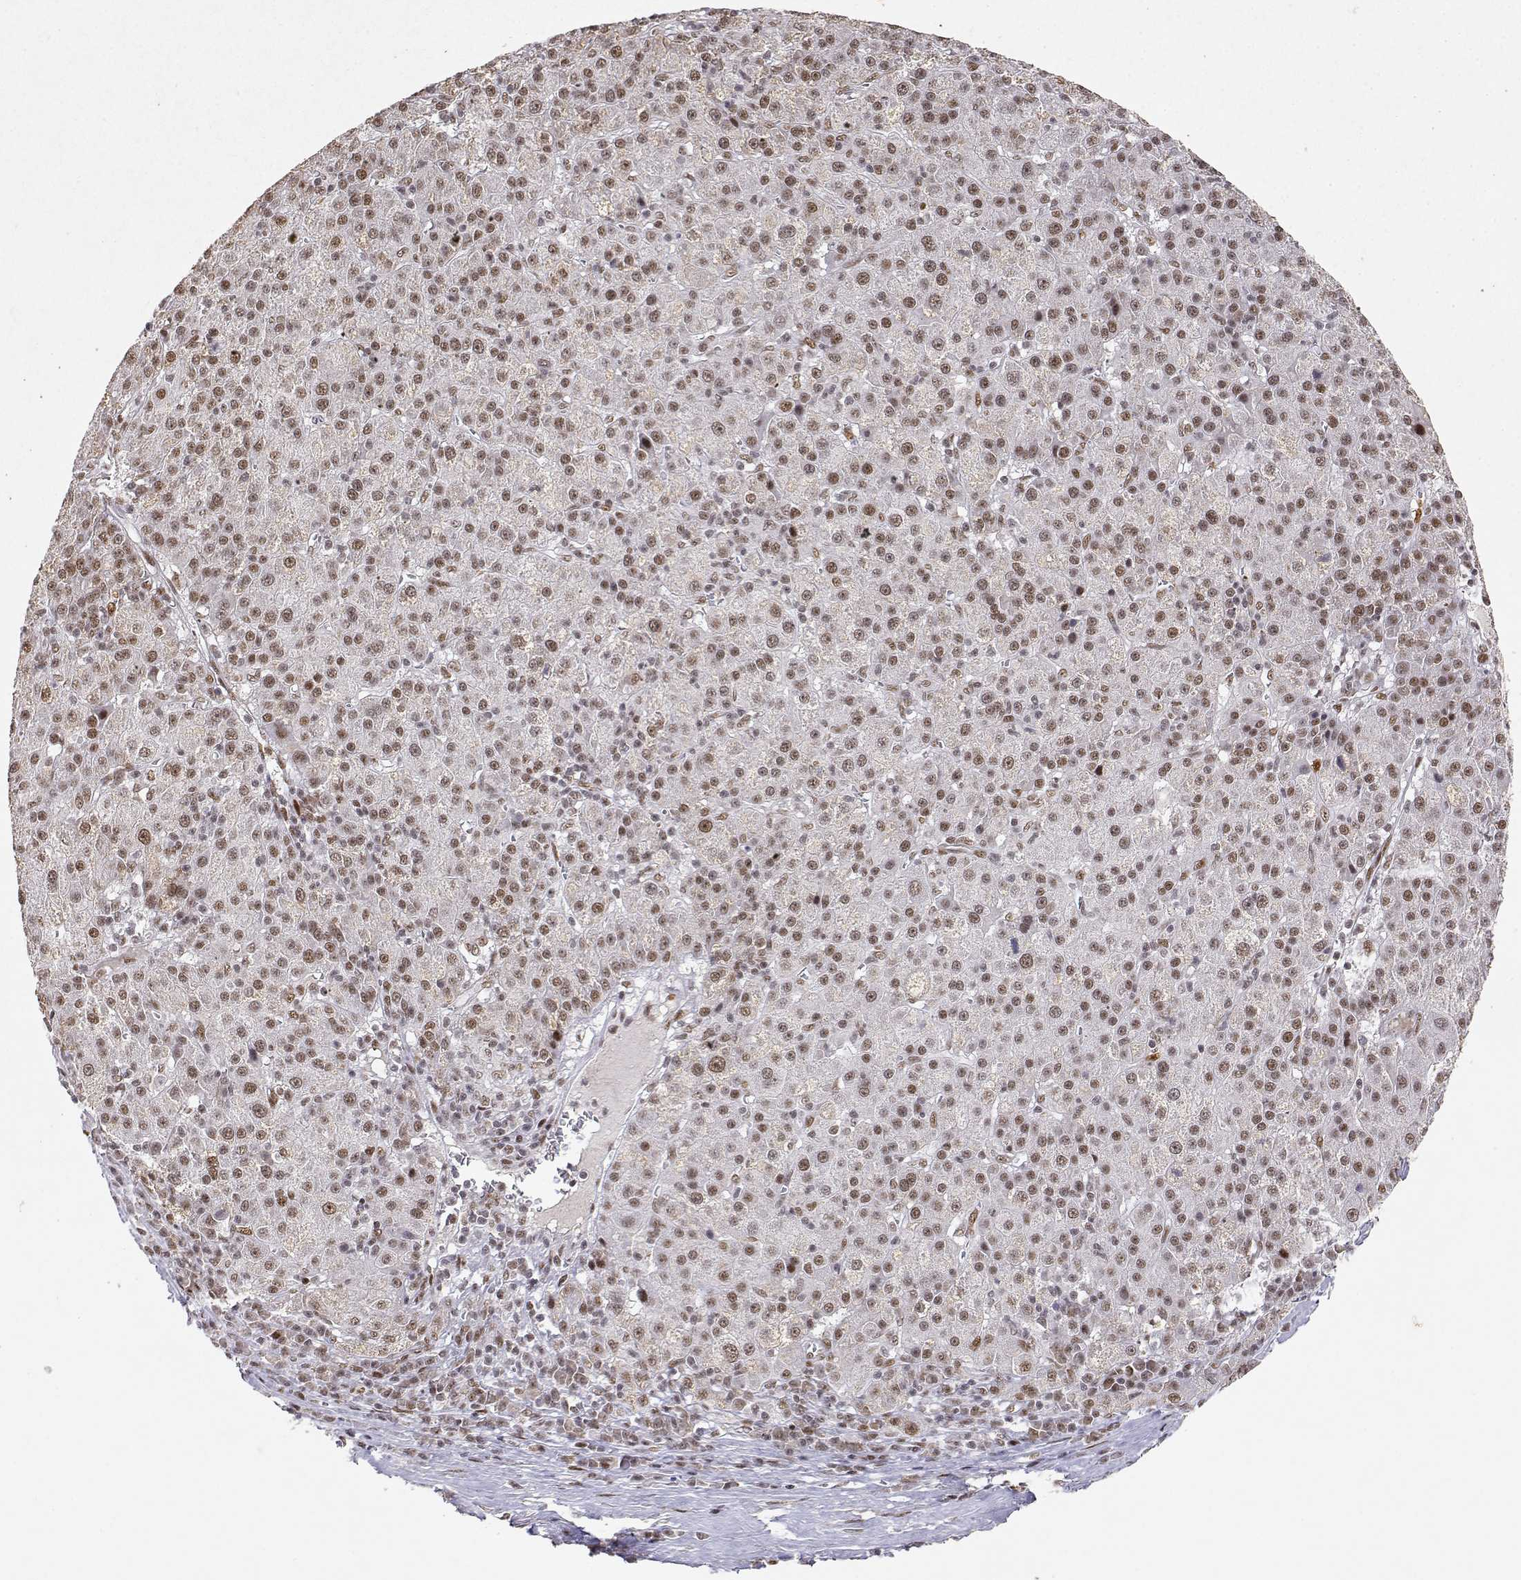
{"staining": {"intensity": "moderate", "quantity": ">75%", "location": "nuclear"}, "tissue": "liver cancer", "cell_type": "Tumor cells", "image_type": "cancer", "snomed": [{"axis": "morphology", "description": "Carcinoma, Hepatocellular, NOS"}, {"axis": "topography", "description": "Liver"}], "caption": "Liver cancer stained for a protein (brown) shows moderate nuclear positive positivity in approximately >75% of tumor cells.", "gene": "RSF1", "patient": {"sex": "female", "age": 60}}